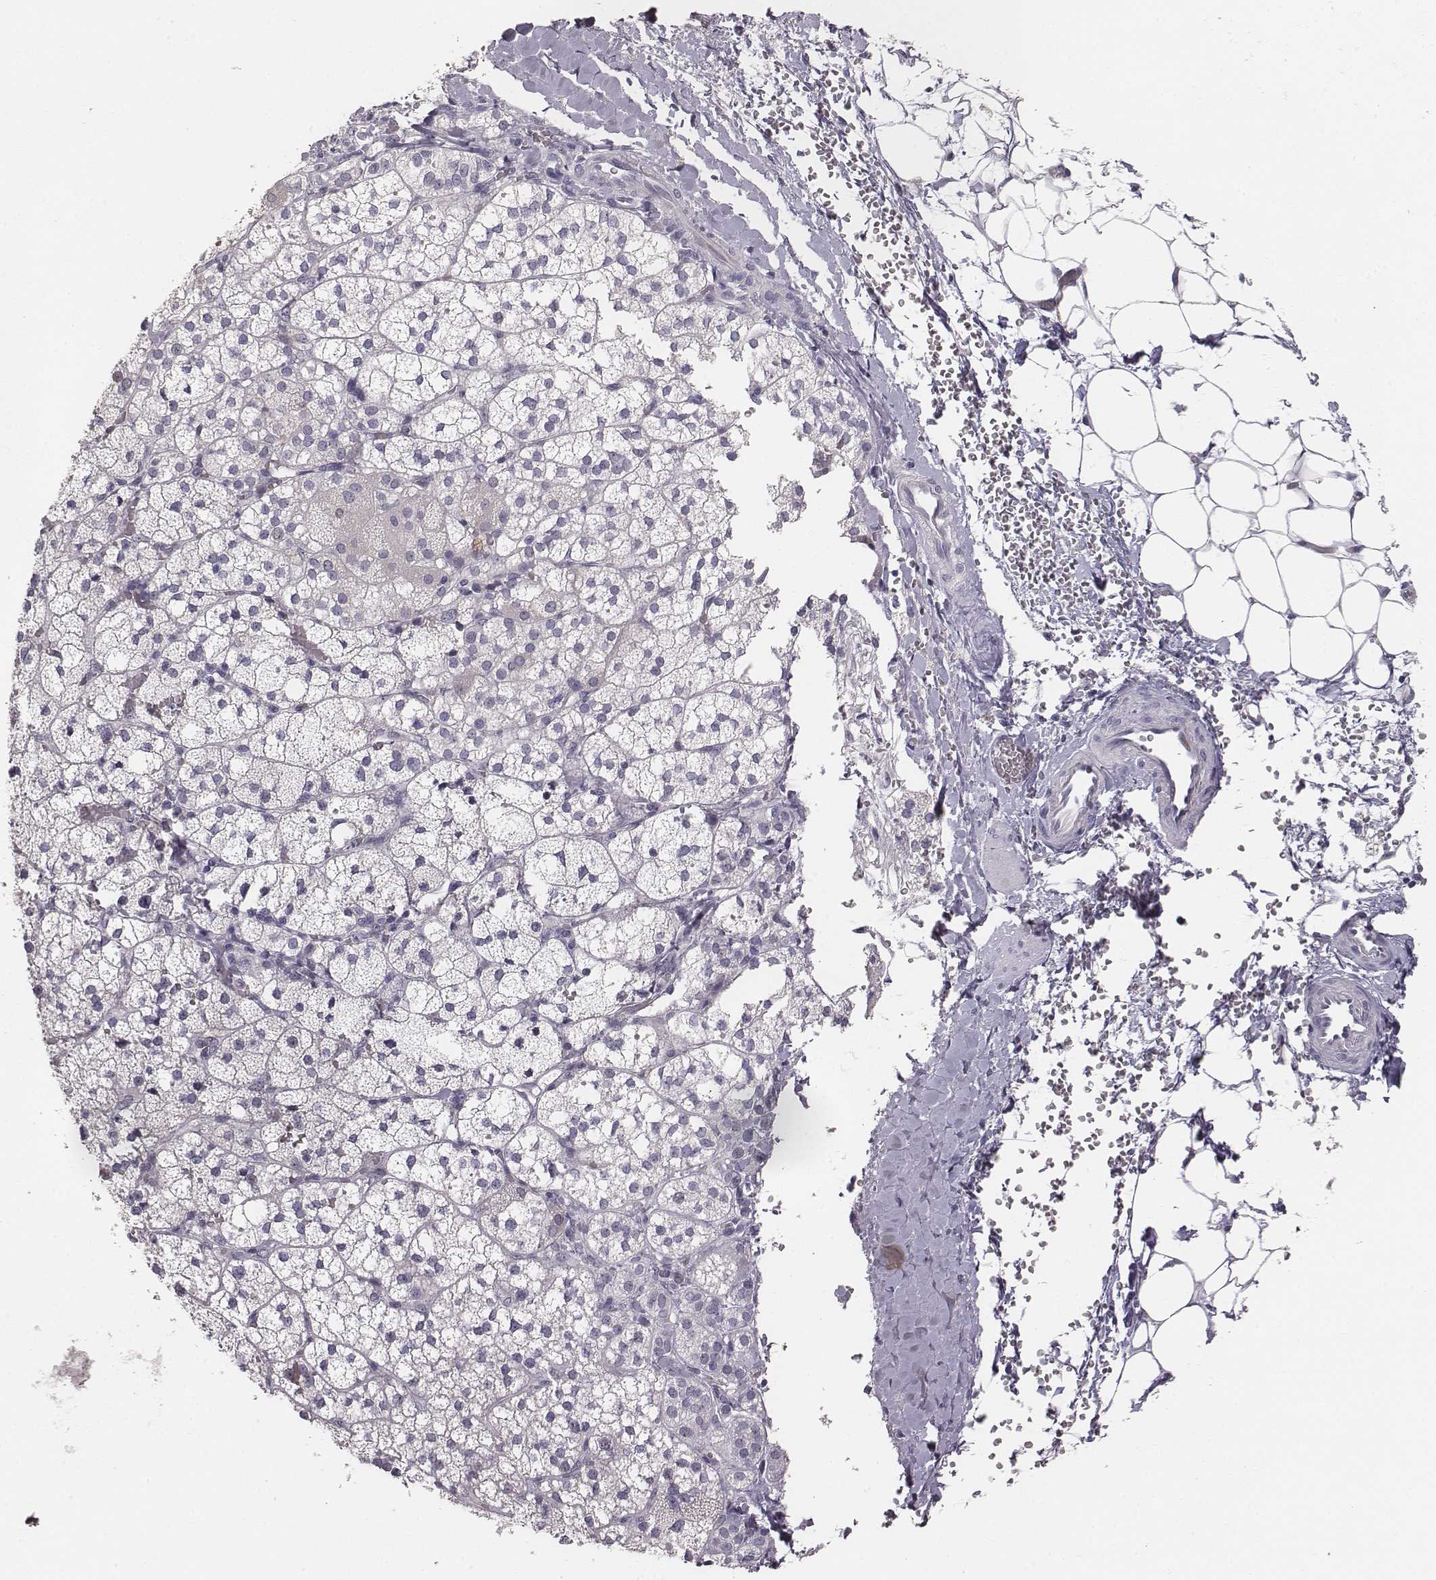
{"staining": {"intensity": "negative", "quantity": "none", "location": "none"}, "tissue": "adrenal gland", "cell_type": "Glandular cells", "image_type": "normal", "snomed": [{"axis": "morphology", "description": "Normal tissue, NOS"}, {"axis": "topography", "description": "Adrenal gland"}], "caption": "DAB immunohistochemical staining of unremarkable human adrenal gland demonstrates no significant staining in glandular cells. (DAB (3,3'-diaminobenzidine) IHC with hematoxylin counter stain).", "gene": "NIFK", "patient": {"sex": "male", "age": 53}}